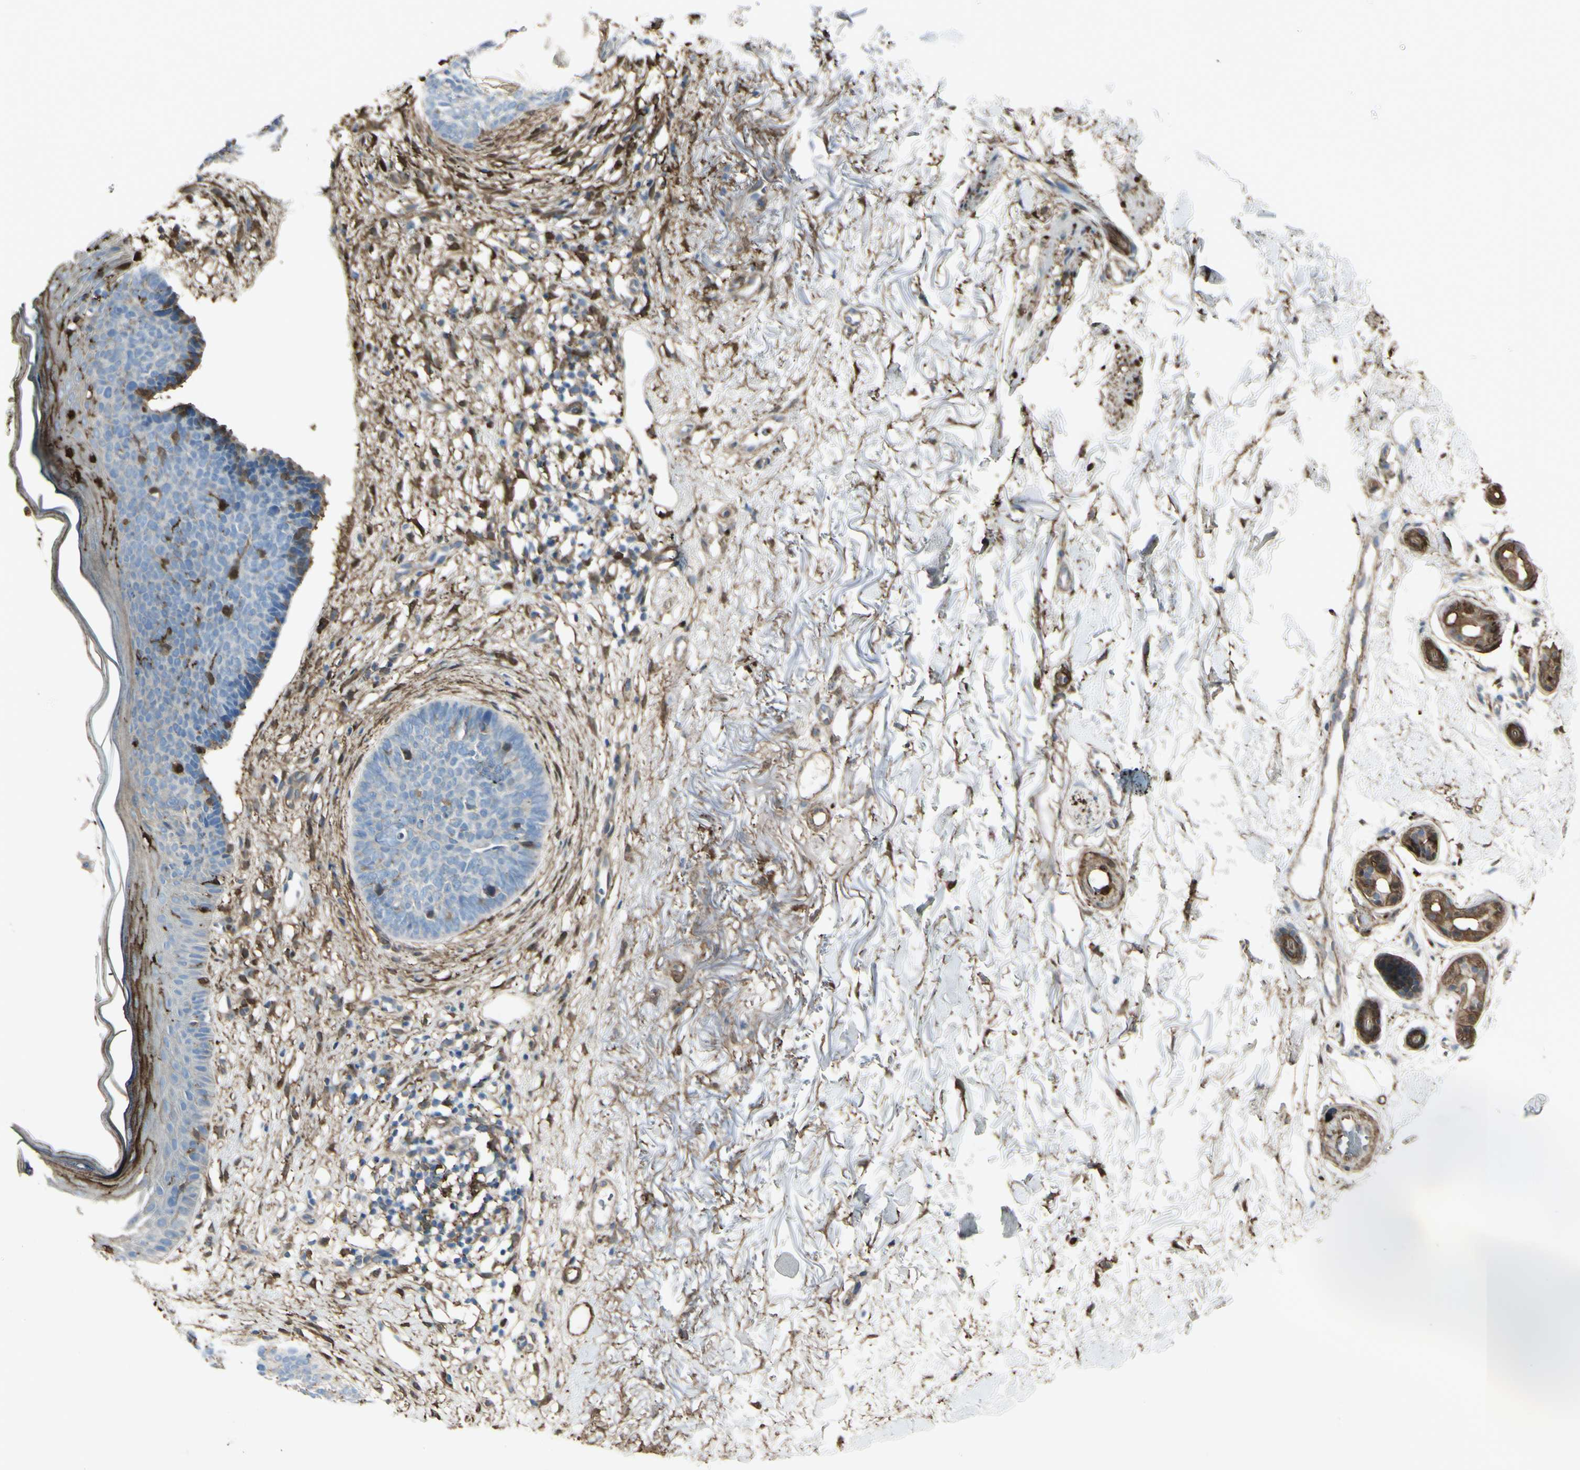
{"staining": {"intensity": "negative", "quantity": "none", "location": "none"}, "tissue": "skin cancer", "cell_type": "Tumor cells", "image_type": "cancer", "snomed": [{"axis": "morphology", "description": "Basal cell carcinoma"}, {"axis": "topography", "description": "Skin"}], "caption": "DAB immunohistochemical staining of human skin basal cell carcinoma shows no significant positivity in tumor cells.", "gene": "GSN", "patient": {"sex": "female", "age": 70}}